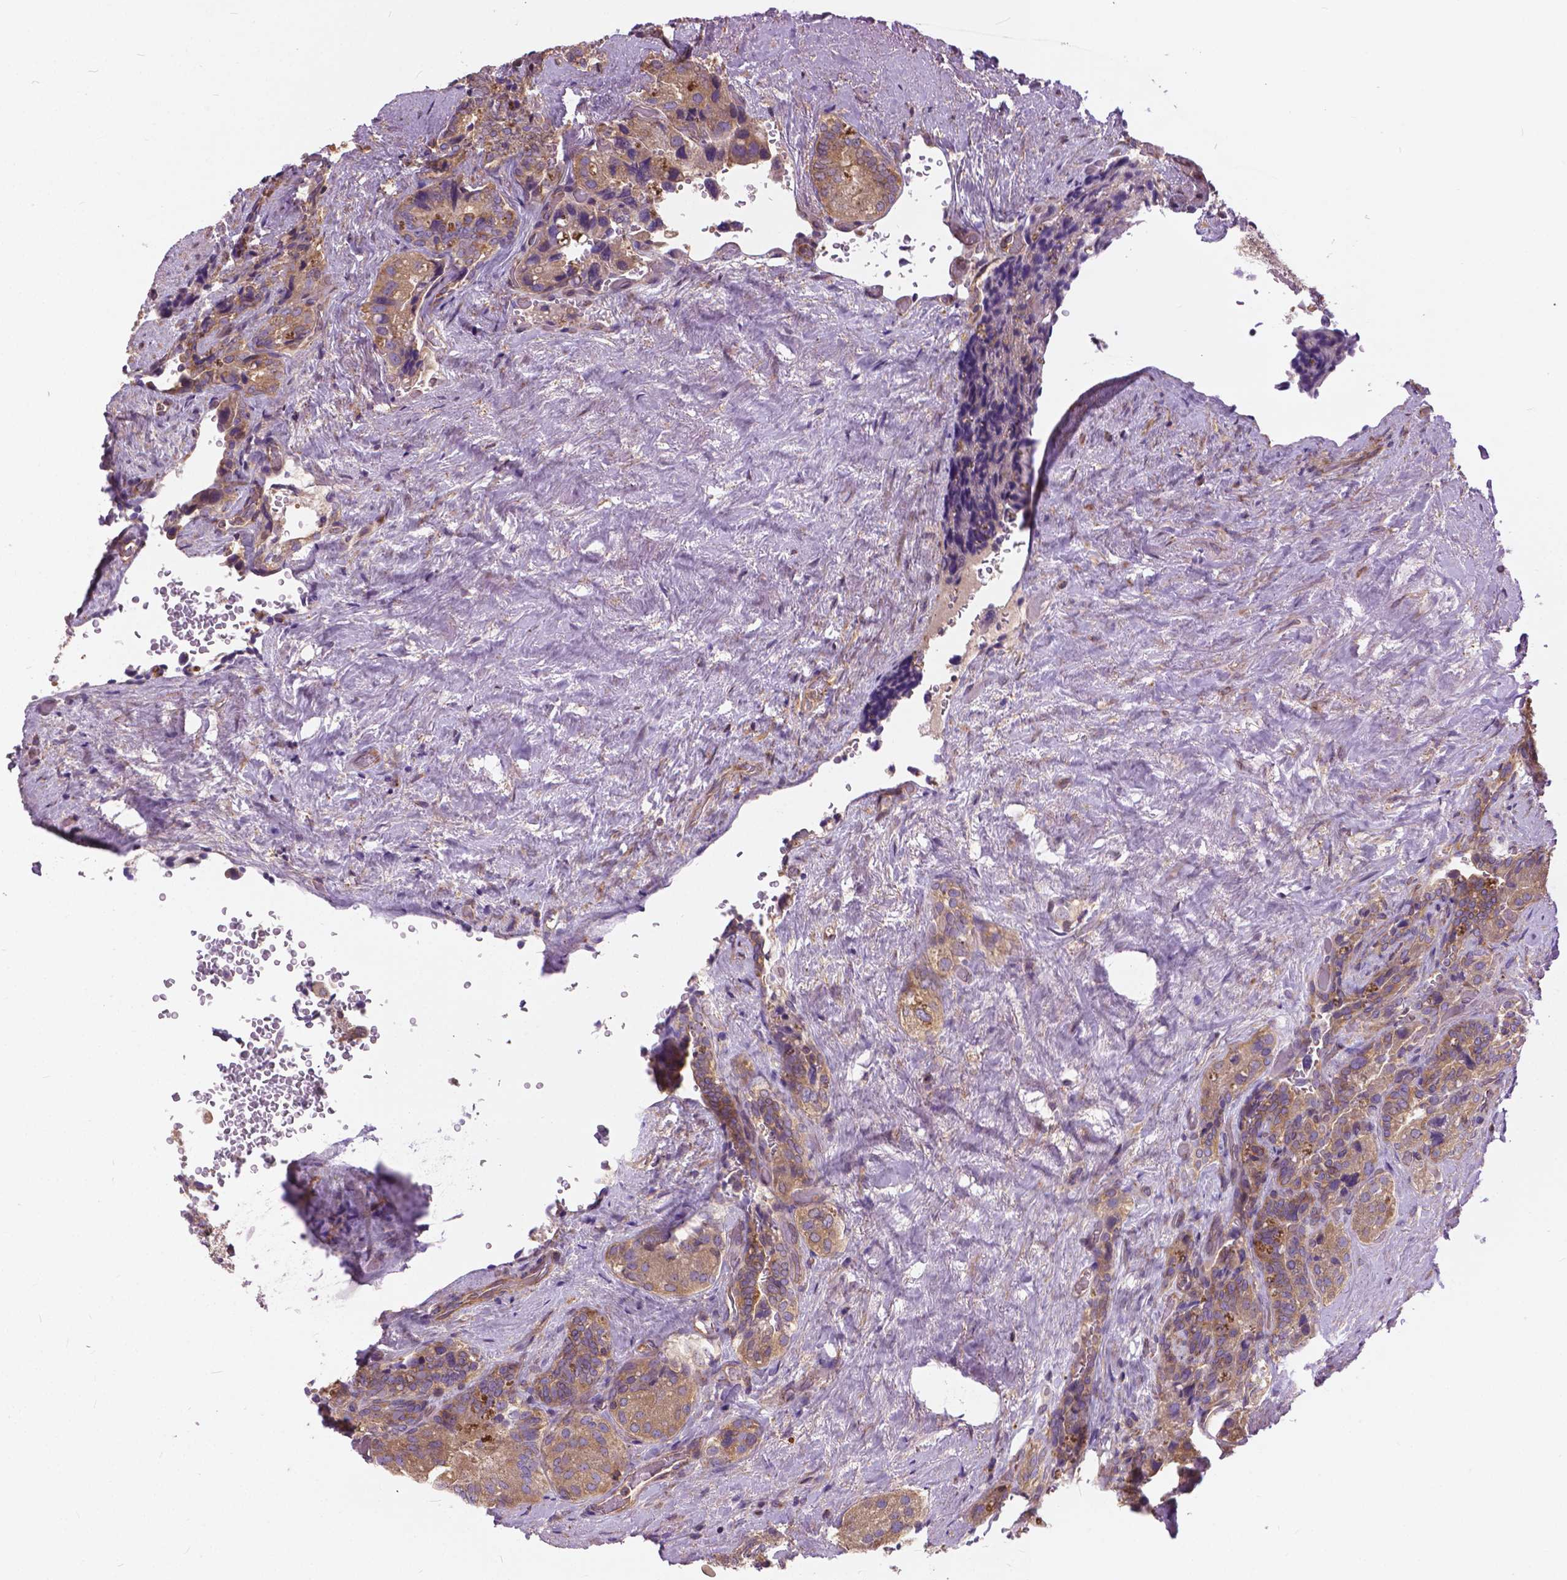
{"staining": {"intensity": "weak", "quantity": ">75%", "location": "cytoplasmic/membranous"}, "tissue": "seminal vesicle", "cell_type": "Glandular cells", "image_type": "normal", "snomed": [{"axis": "morphology", "description": "Normal tissue, NOS"}, {"axis": "topography", "description": "Seminal veicle"}], "caption": "Immunohistochemistry of normal human seminal vesicle displays low levels of weak cytoplasmic/membranous expression in approximately >75% of glandular cells. Using DAB (3,3'-diaminobenzidine) (brown) and hematoxylin (blue) stains, captured at high magnification using brightfield microscopy.", "gene": "MZT1", "patient": {"sex": "male", "age": 69}}